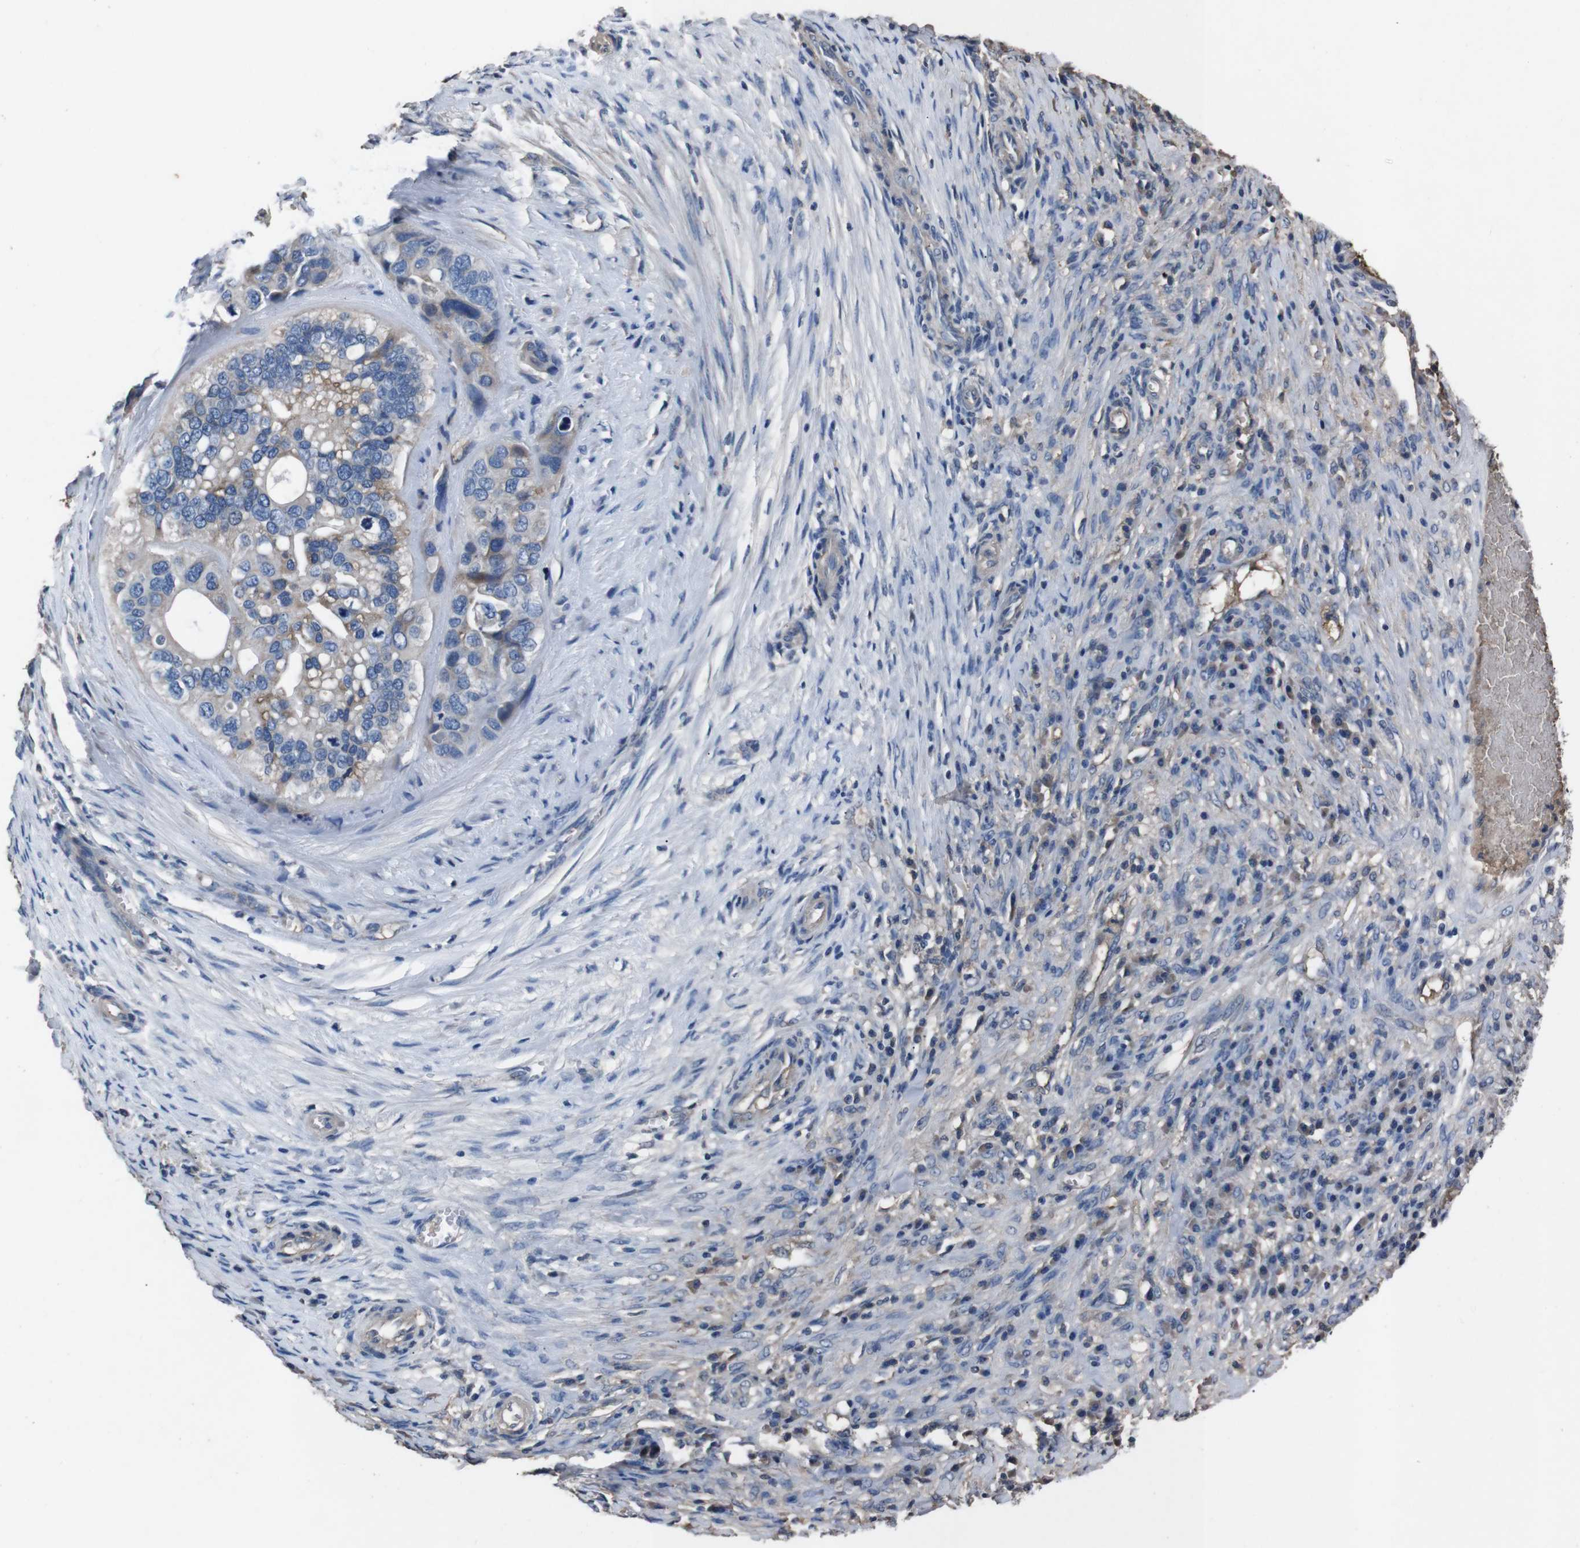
{"staining": {"intensity": "weak", "quantity": "25%-75%", "location": "cytoplasmic/membranous"}, "tissue": "ovarian cancer", "cell_type": "Tumor cells", "image_type": "cancer", "snomed": [{"axis": "morphology", "description": "Cystadenocarcinoma, mucinous, NOS"}, {"axis": "topography", "description": "Ovary"}], "caption": "A high-resolution image shows immunohistochemistry staining of ovarian cancer (mucinous cystadenocarcinoma), which reveals weak cytoplasmic/membranous positivity in about 25%-75% of tumor cells.", "gene": "LEP", "patient": {"sex": "female", "age": 80}}